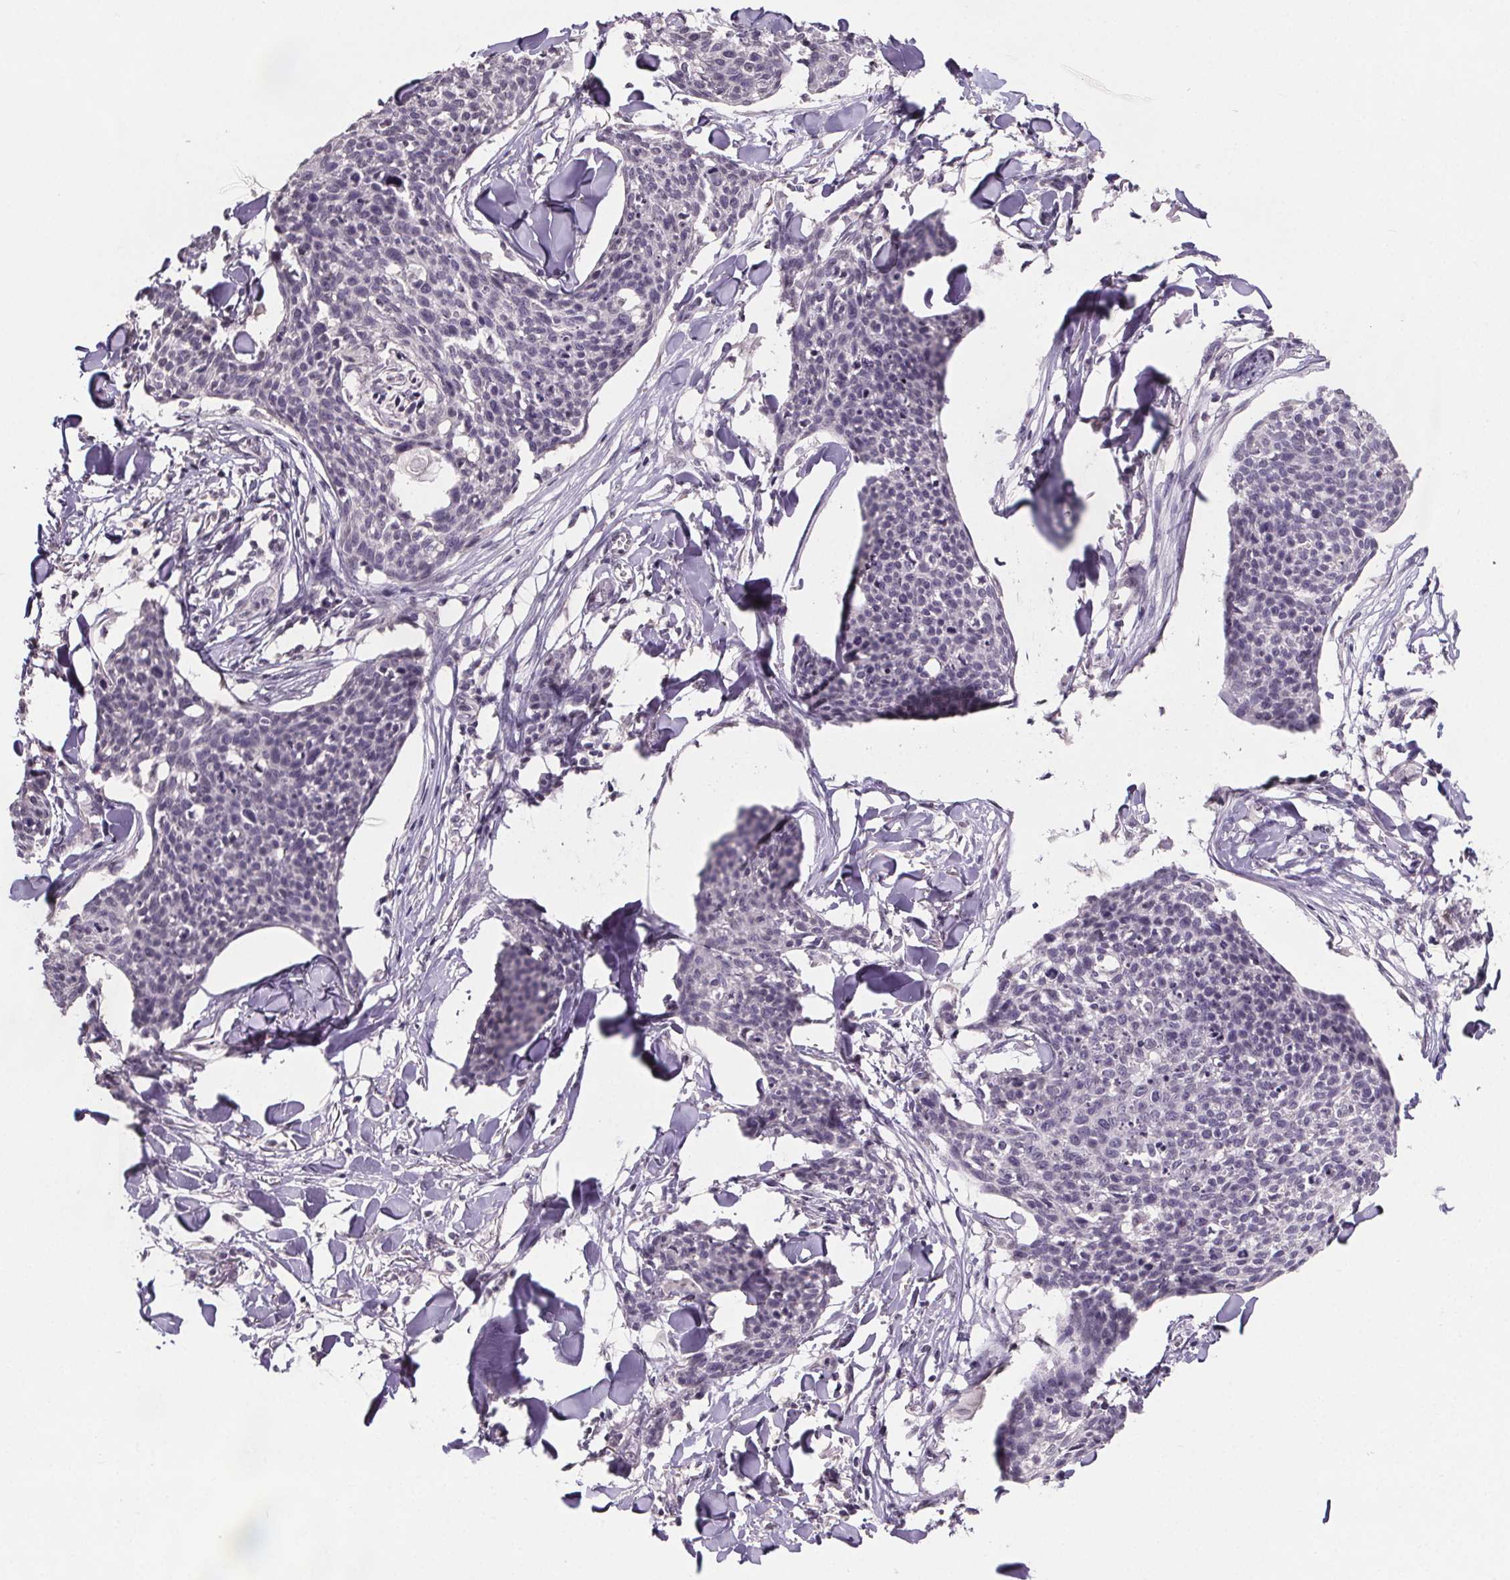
{"staining": {"intensity": "negative", "quantity": "none", "location": "none"}, "tissue": "skin cancer", "cell_type": "Tumor cells", "image_type": "cancer", "snomed": [{"axis": "morphology", "description": "Squamous cell carcinoma, NOS"}, {"axis": "topography", "description": "Skin"}, {"axis": "topography", "description": "Vulva"}], "caption": "This is an IHC image of human skin cancer (squamous cell carcinoma). There is no staining in tumor cells.", "gene": "NKX6-1", "patient": {"sex": "female", "age": 75}}